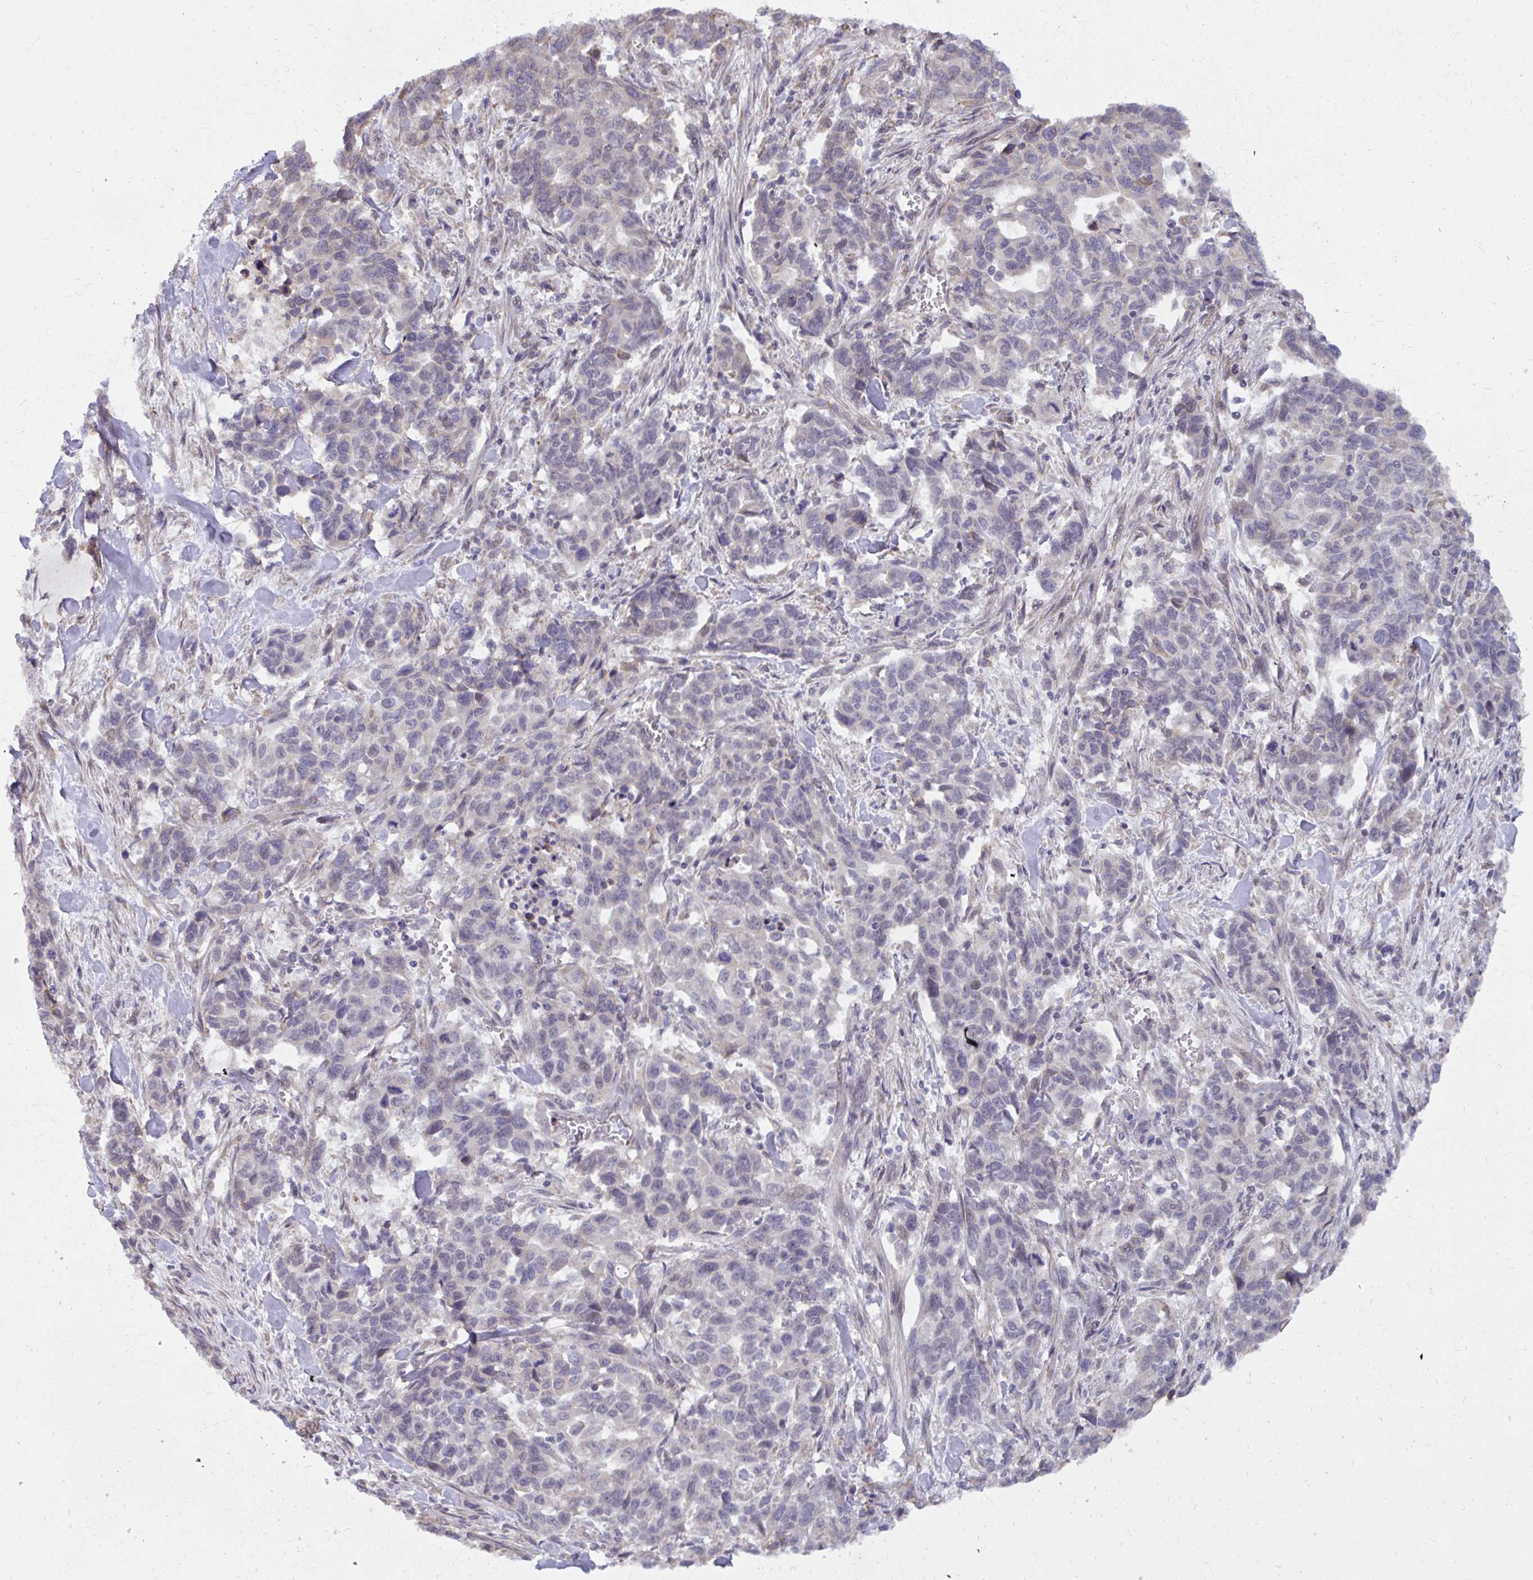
{"staining": {"intensity": "negative", "quantity": "none", "location": "none"}, "tissue": "stomach cancer", "cell_type": "Tumor cells", "image_type": "cancer", "snomed": [{"axis": "morphology", "description": "Adenocarcinoma, NOS"}, {"axis": "topography", "description": "Stomach, upper"}], "caption": "IHC micrograph of stomach cancer stained for a protein (brown), which reveals no expression in tumor cells.", "gene": "NMNAT1", "patient": {"sex": "male", "age": 85}}